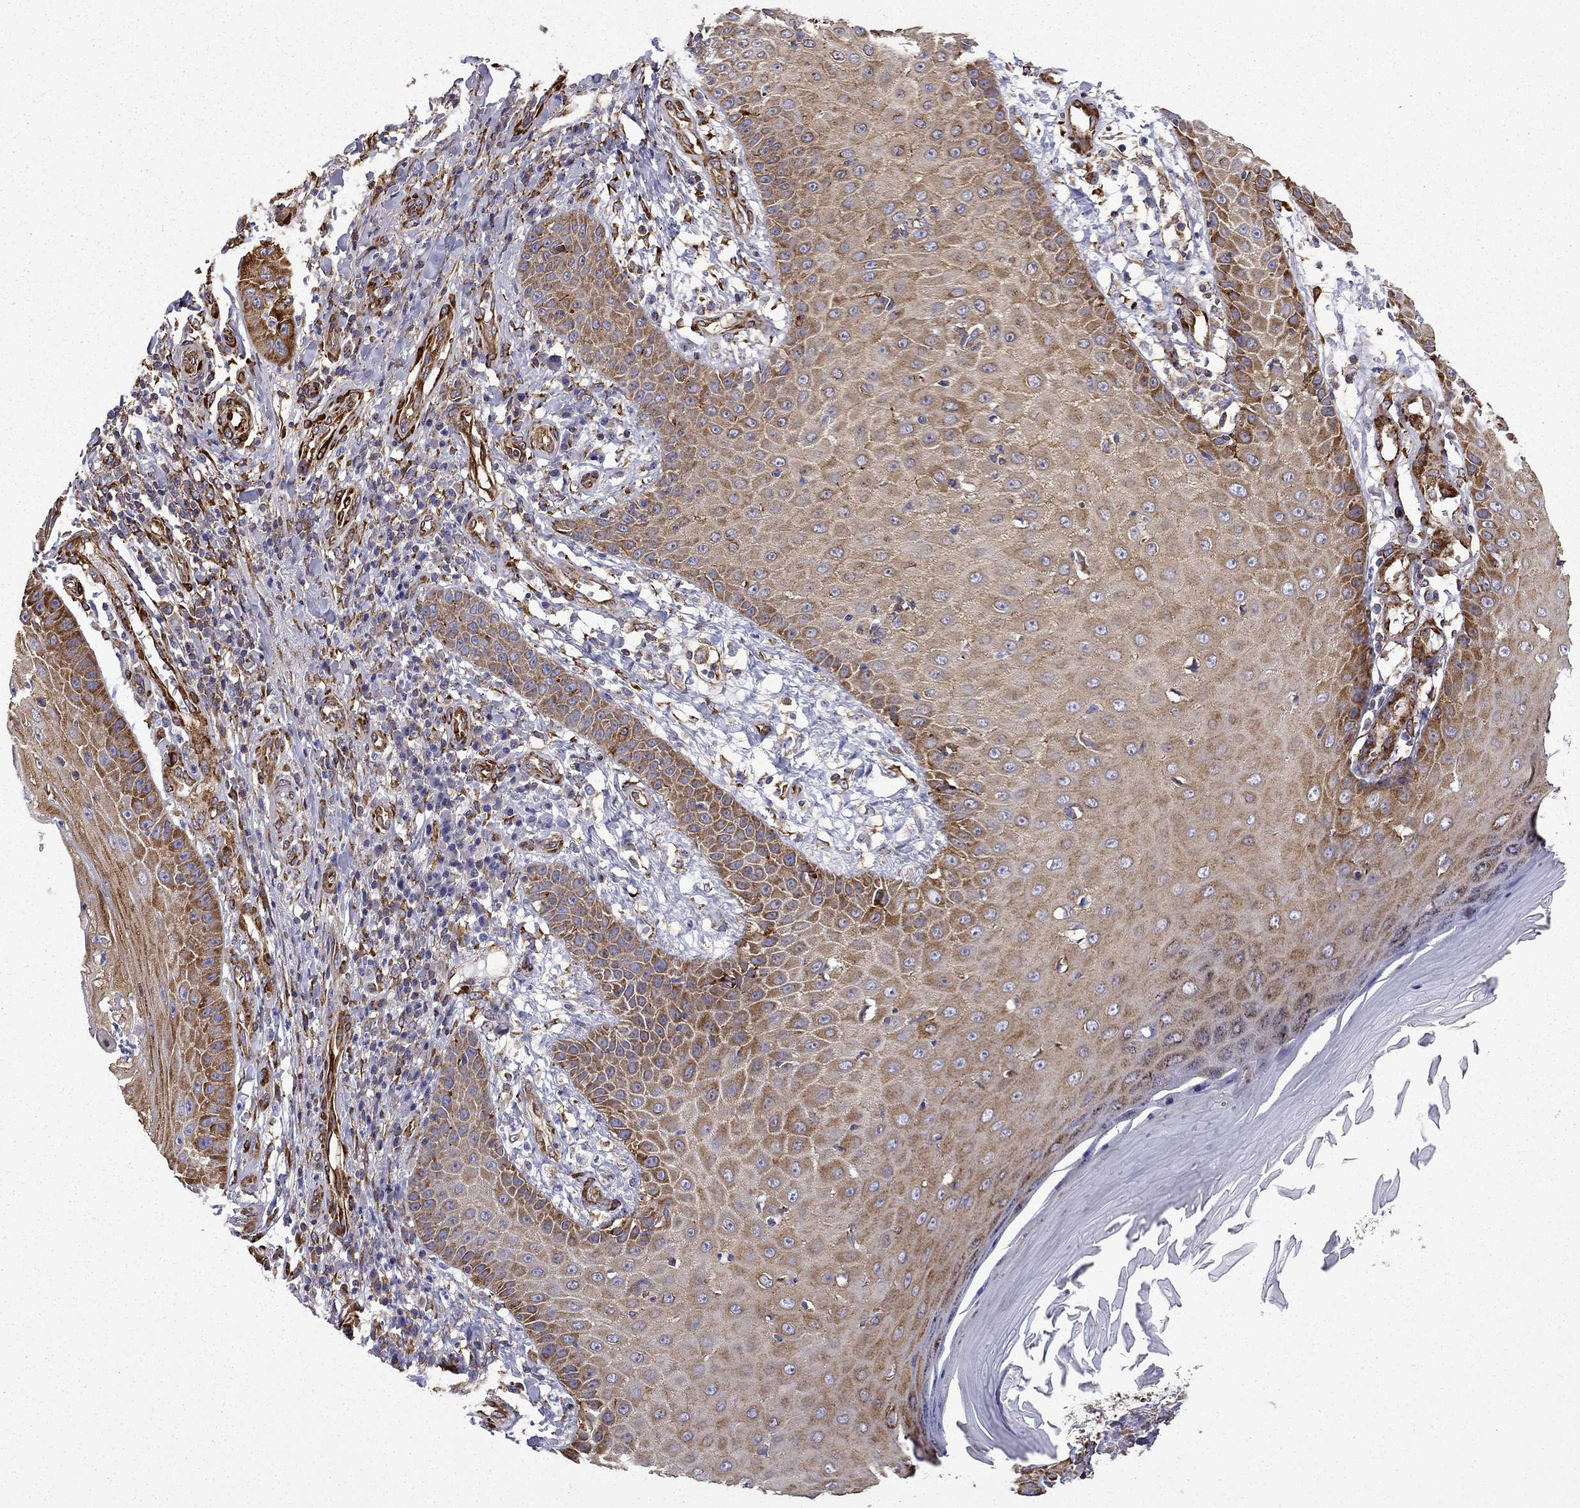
{"staining": {"intensity": "moderate", "quantity": ">75%", "location": "cytoplasmic/membranous"}, "tissue": "skin cancer", "cell_type": "Tumor cells", "image_type": "cancer", "snomed": [{"axis": "morphology", "description": "Squamous cell carcinoma, NOS"}, {"axis": "topography", "description": "Skin"}], "caption": "Immunohistochemistry of human skin cancer demonstrates medium levels of moderate cytoplasmic/membranous positivity in approximately >75% of tumor cells. (DAB IHC with brightfield microscopy, high magnification).", "gene": "MAP4", "patient": {"sex": "male", "age": 70}}